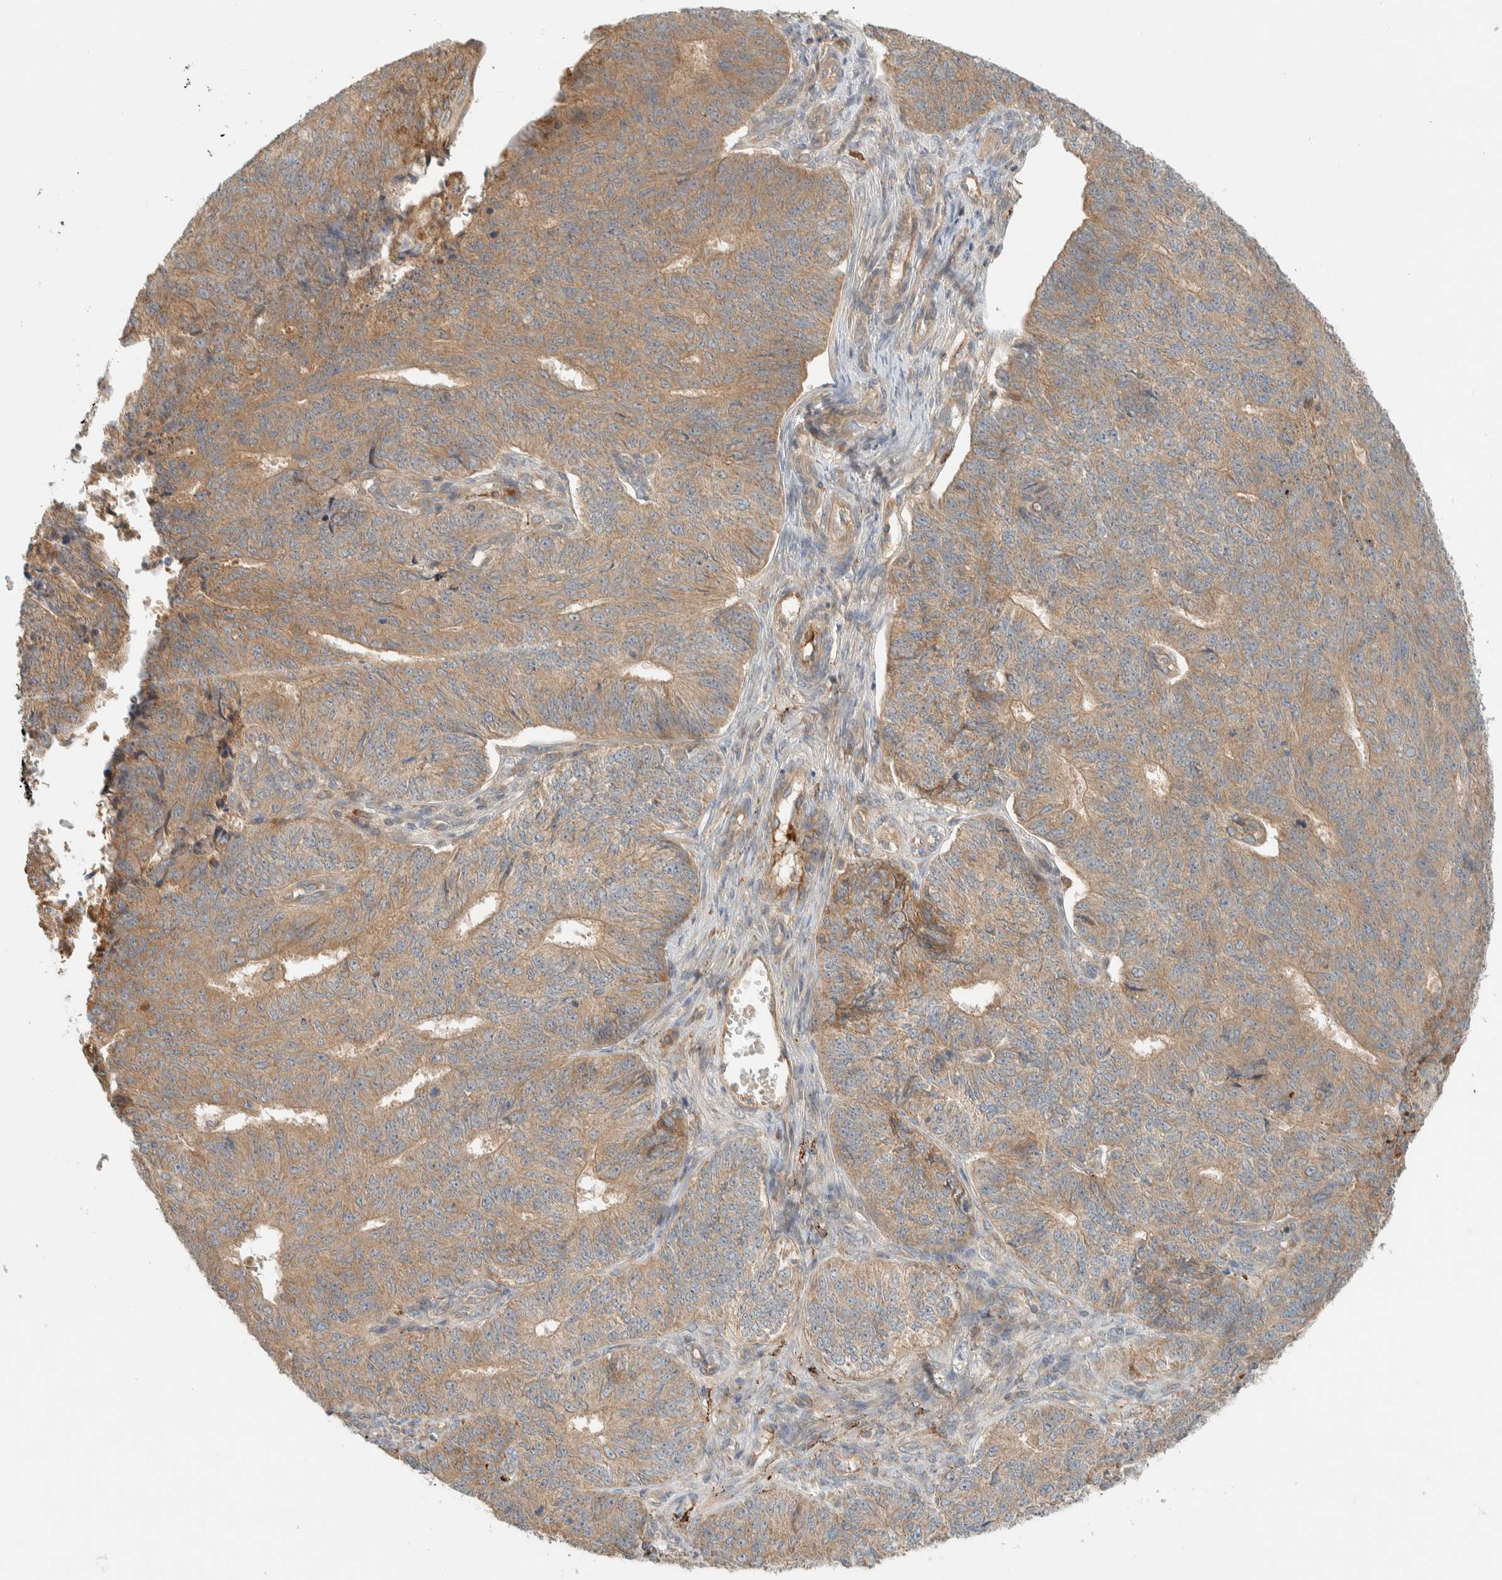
{"staining": {"intensity": "moderate", "quantity": ">75%", "location": "cytoplasmic/membranous"}, "tissue": "endometrial cancer", "cell_type": "Tumor cells", "image_type": "cancer", "snomed": [{"axis": "morphology", "description": "Adenocarcinoma, NOS"}, {"axis": "topography", "description": "Endometrium"}], "caption": "Moderate cytoplasmic/membranous expression is identified in approximately >75% of tumor cells in adenocarcinoma (endometrial). (Brightfield microscopy of DAB IHC at high magnification).", "gene": "FAM167A", "patient": {"sex": "female", "age": 32}}